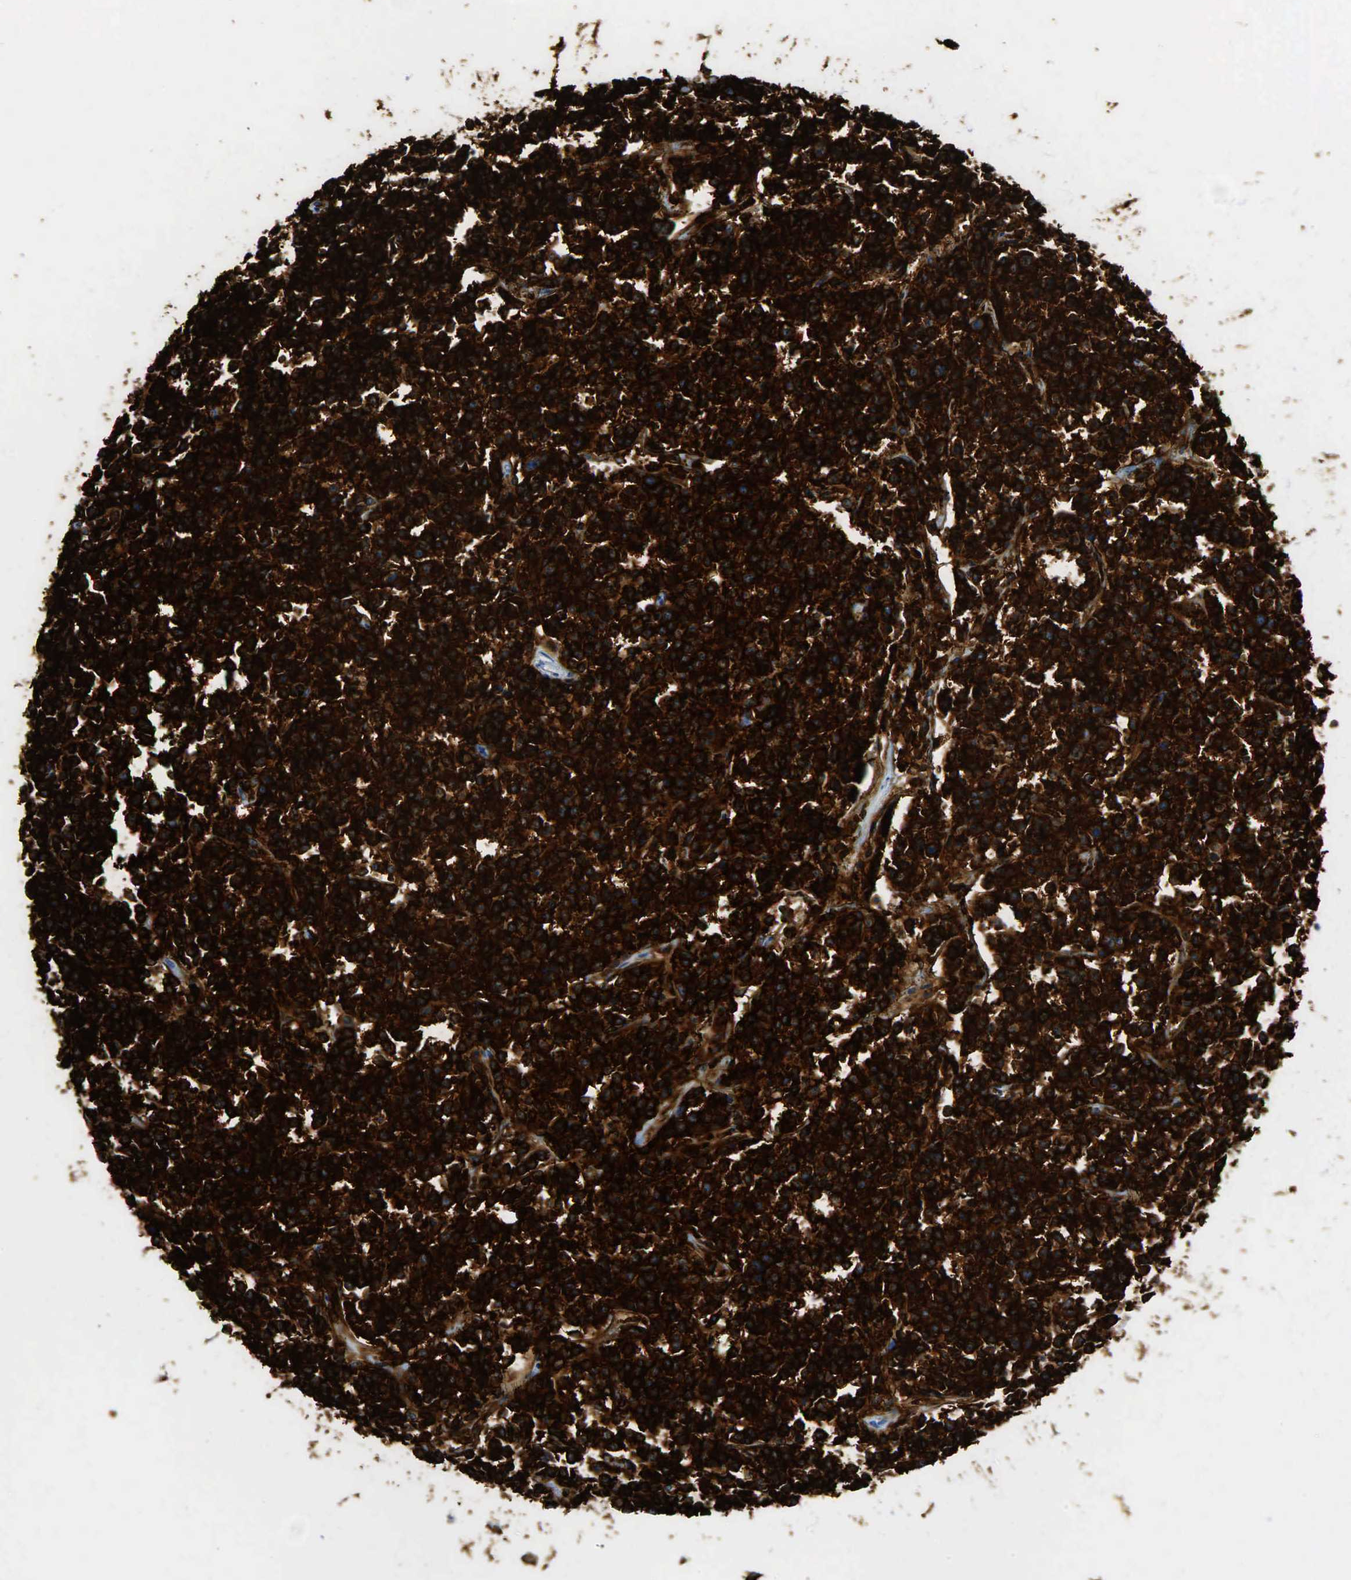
{"staining": {"intensity": "strong", "quantity": ">75%", "location": "cytoplasmic/membranous"}, "tissue": "lymphoma", "cell_type": "Tumor cells", "image_type": "cancer", "snomed": [{"axis": "morphology", "description": "Malignant lymphoma, non-Hodgkin's type, Low grade"}, {"axis": "topography", "description": "Small intestine"}], "caption": "Low-grade malignant lymphoma, non-Hodgkin's type stained with IHC reveals strong cytoplasmic/membranous staining in about >75% of tumor cells.", "gene": "PTPRC", "patient": {"sex": "female", "age": 59}}